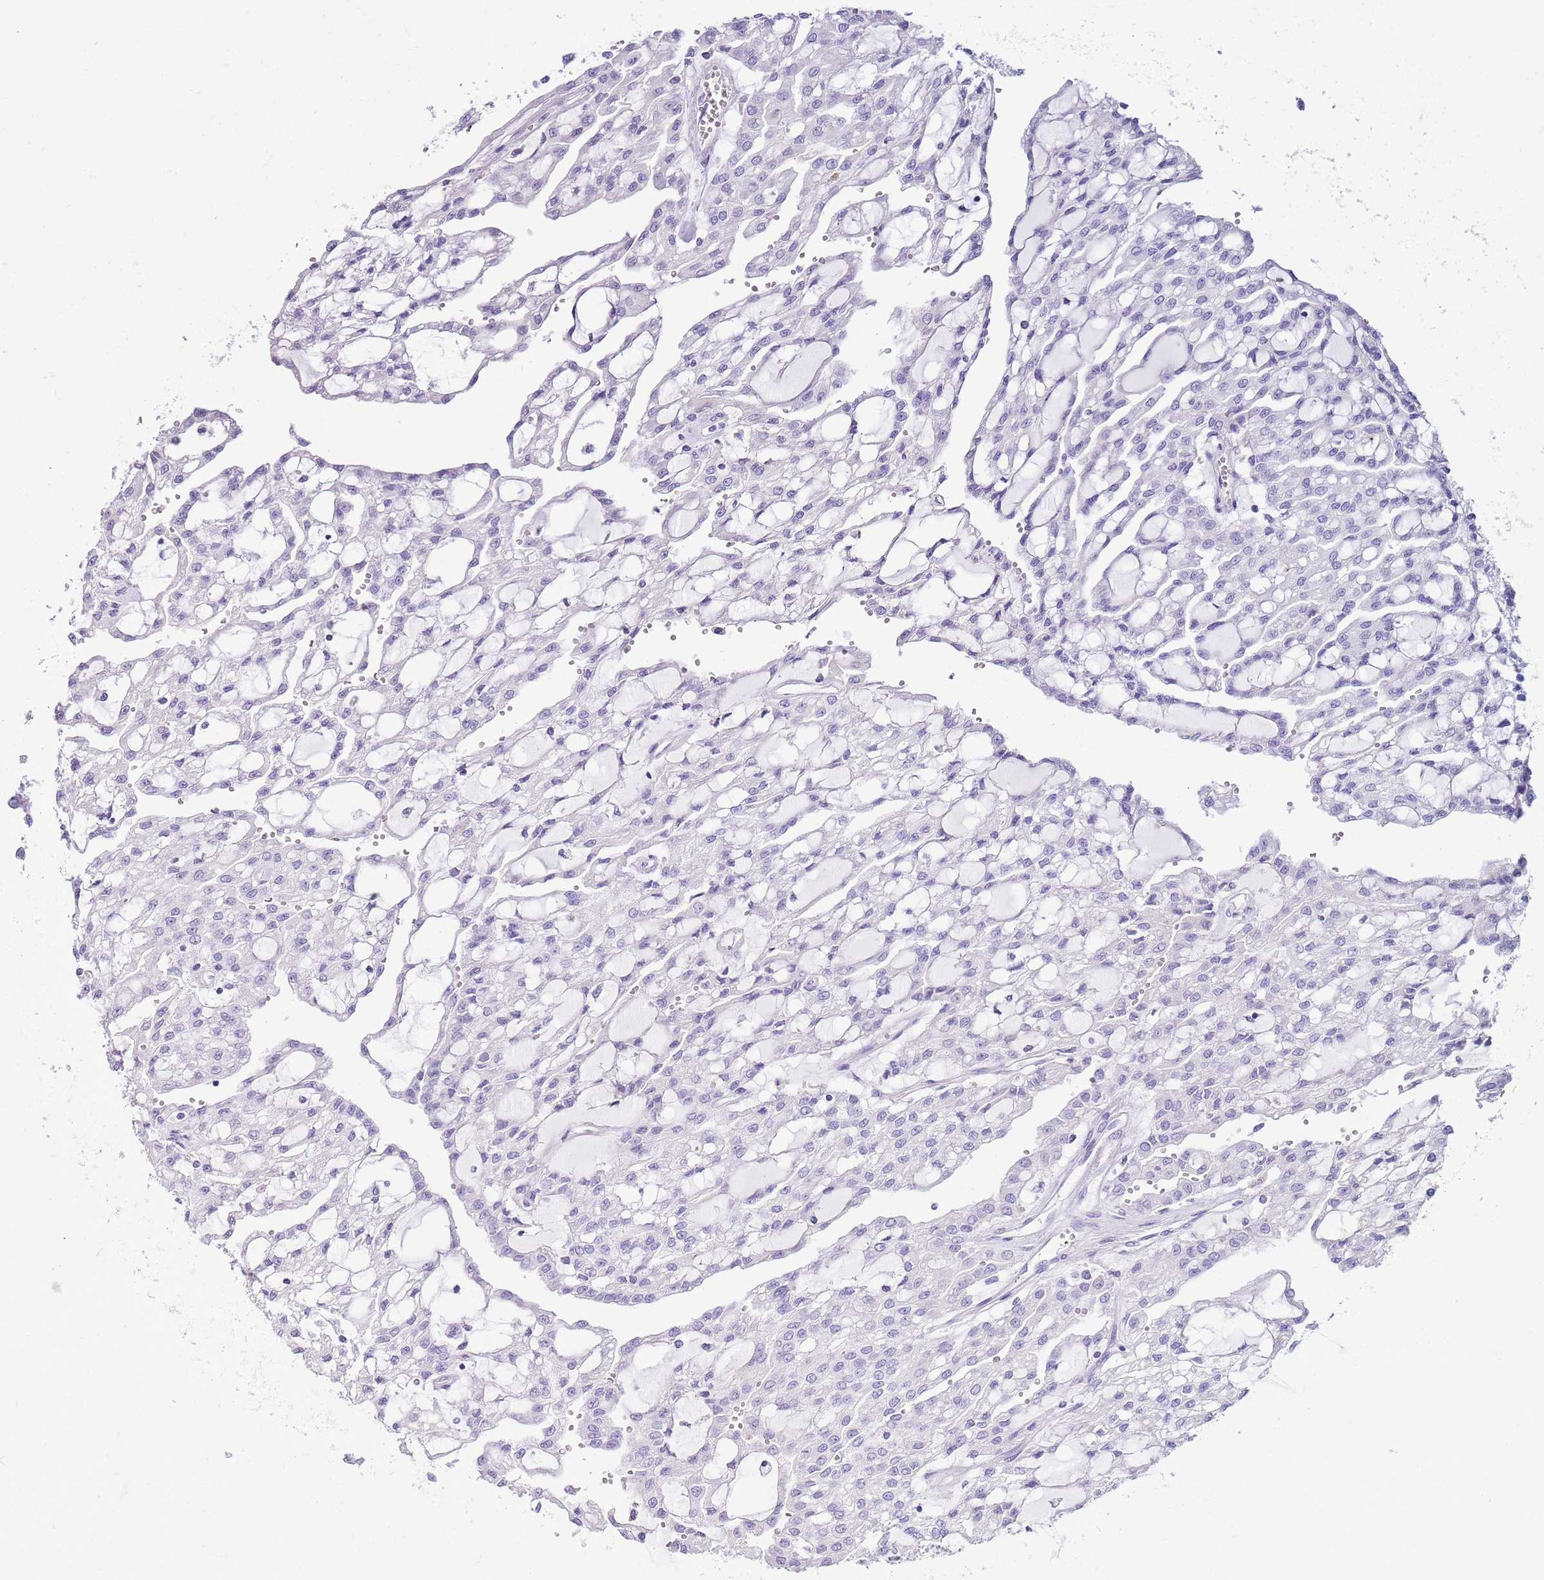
{"staining": {"intensity": "negative", "quantity": "none", "location": "none"}, "tissue": "renal cancer", "cell_type": "Tumor cells", "image_type": "cancer", "snomed": [{"axis": "morphology", "description": "Adenocarcinoma, NOS"}, {"axis": "topography", "description": "Kidney"}], "caption": "Tumor cells are negative for protein expression in human renal cancer. Nuclei are stained in blue.", "gene": "ZNF697", "patient": {"sex": "male", "age": 63}}